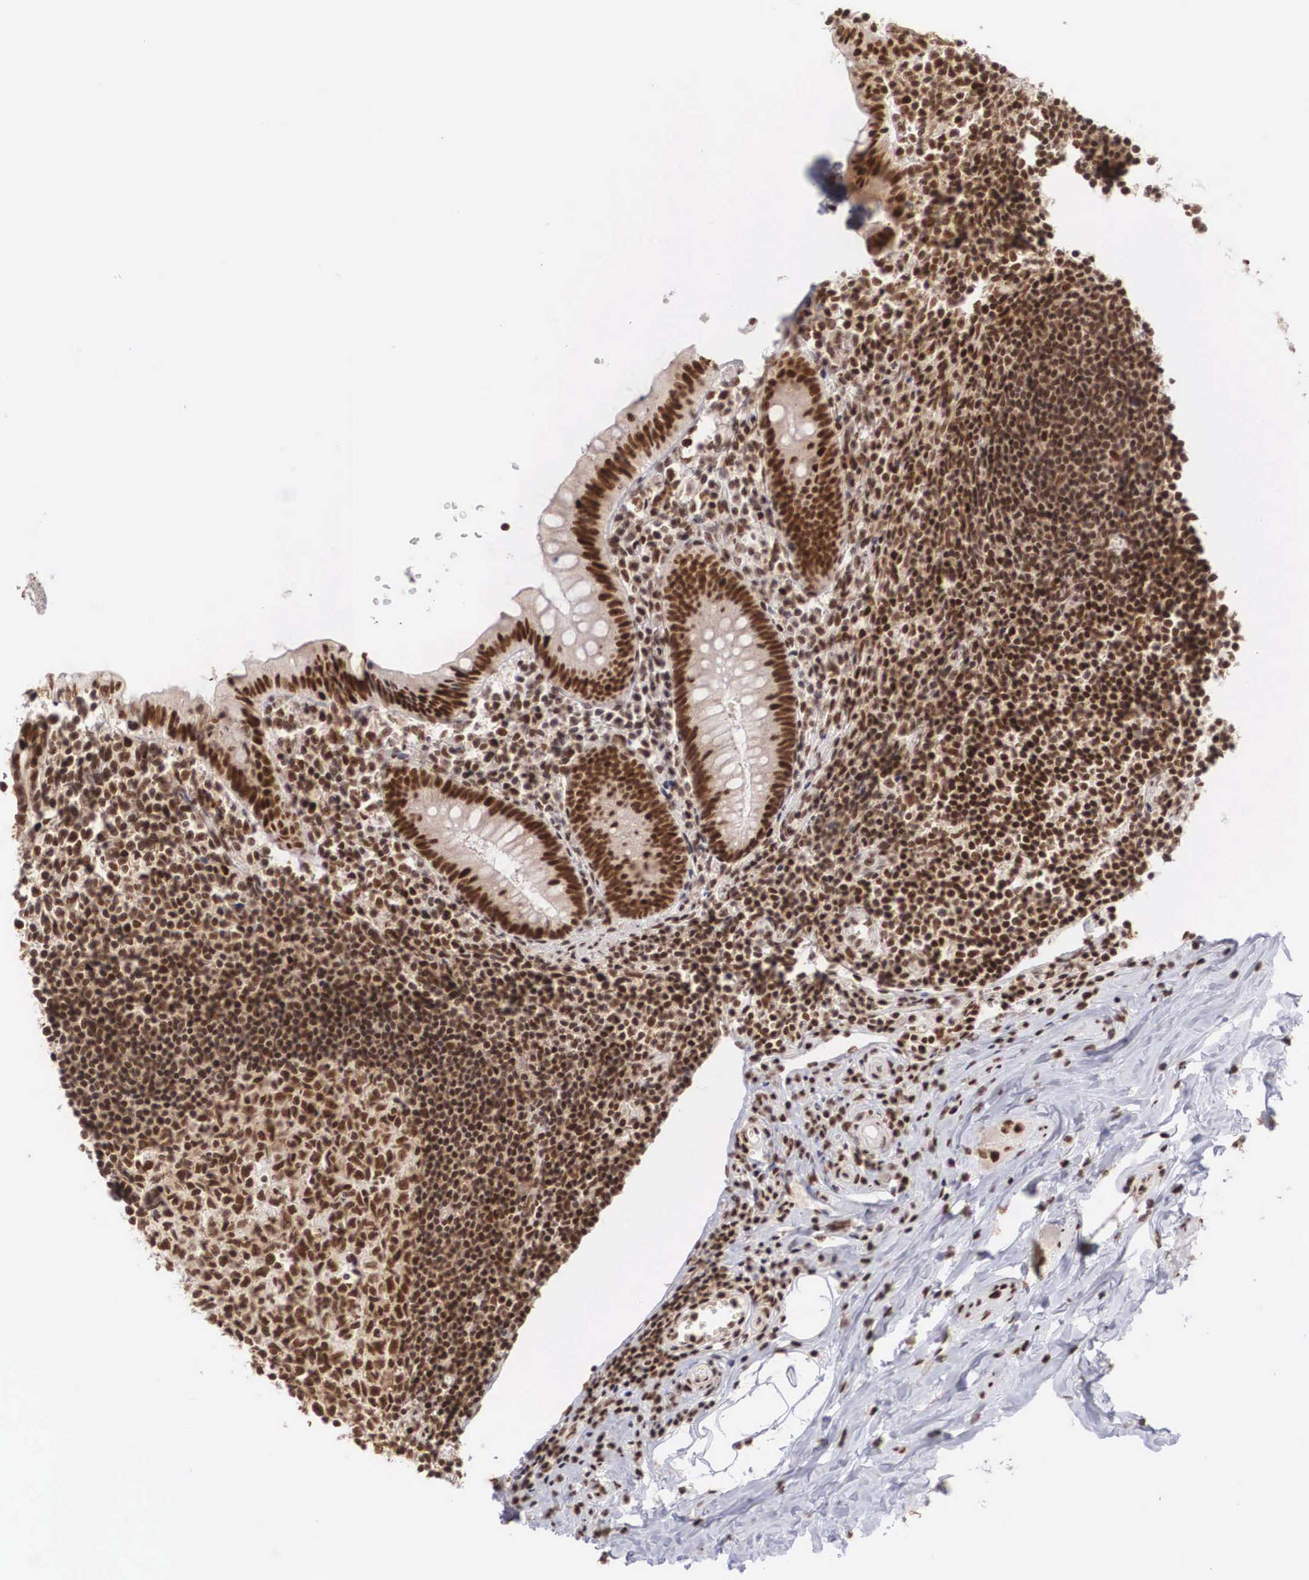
{"staining": {"intensity": "strong", "quantity": ">75%", "location": "nuclear"}, "tissue": "appendix", "cell_type": "Glandular cells", "image_type": "normal", "snomed": [{"axis": "morphology", "description": "Normal tissue, NOS"}, {"axis": "topography", "description": "Appendix"}], "caption": "This is a photomicrograph of immunohistochemistry (IHC) staining of unremarkable appendix, which shows strong expression in the nuclear of glandular cells.", "gene": "HTATSF1", "patient": {"sex": "female", "age": 19}}